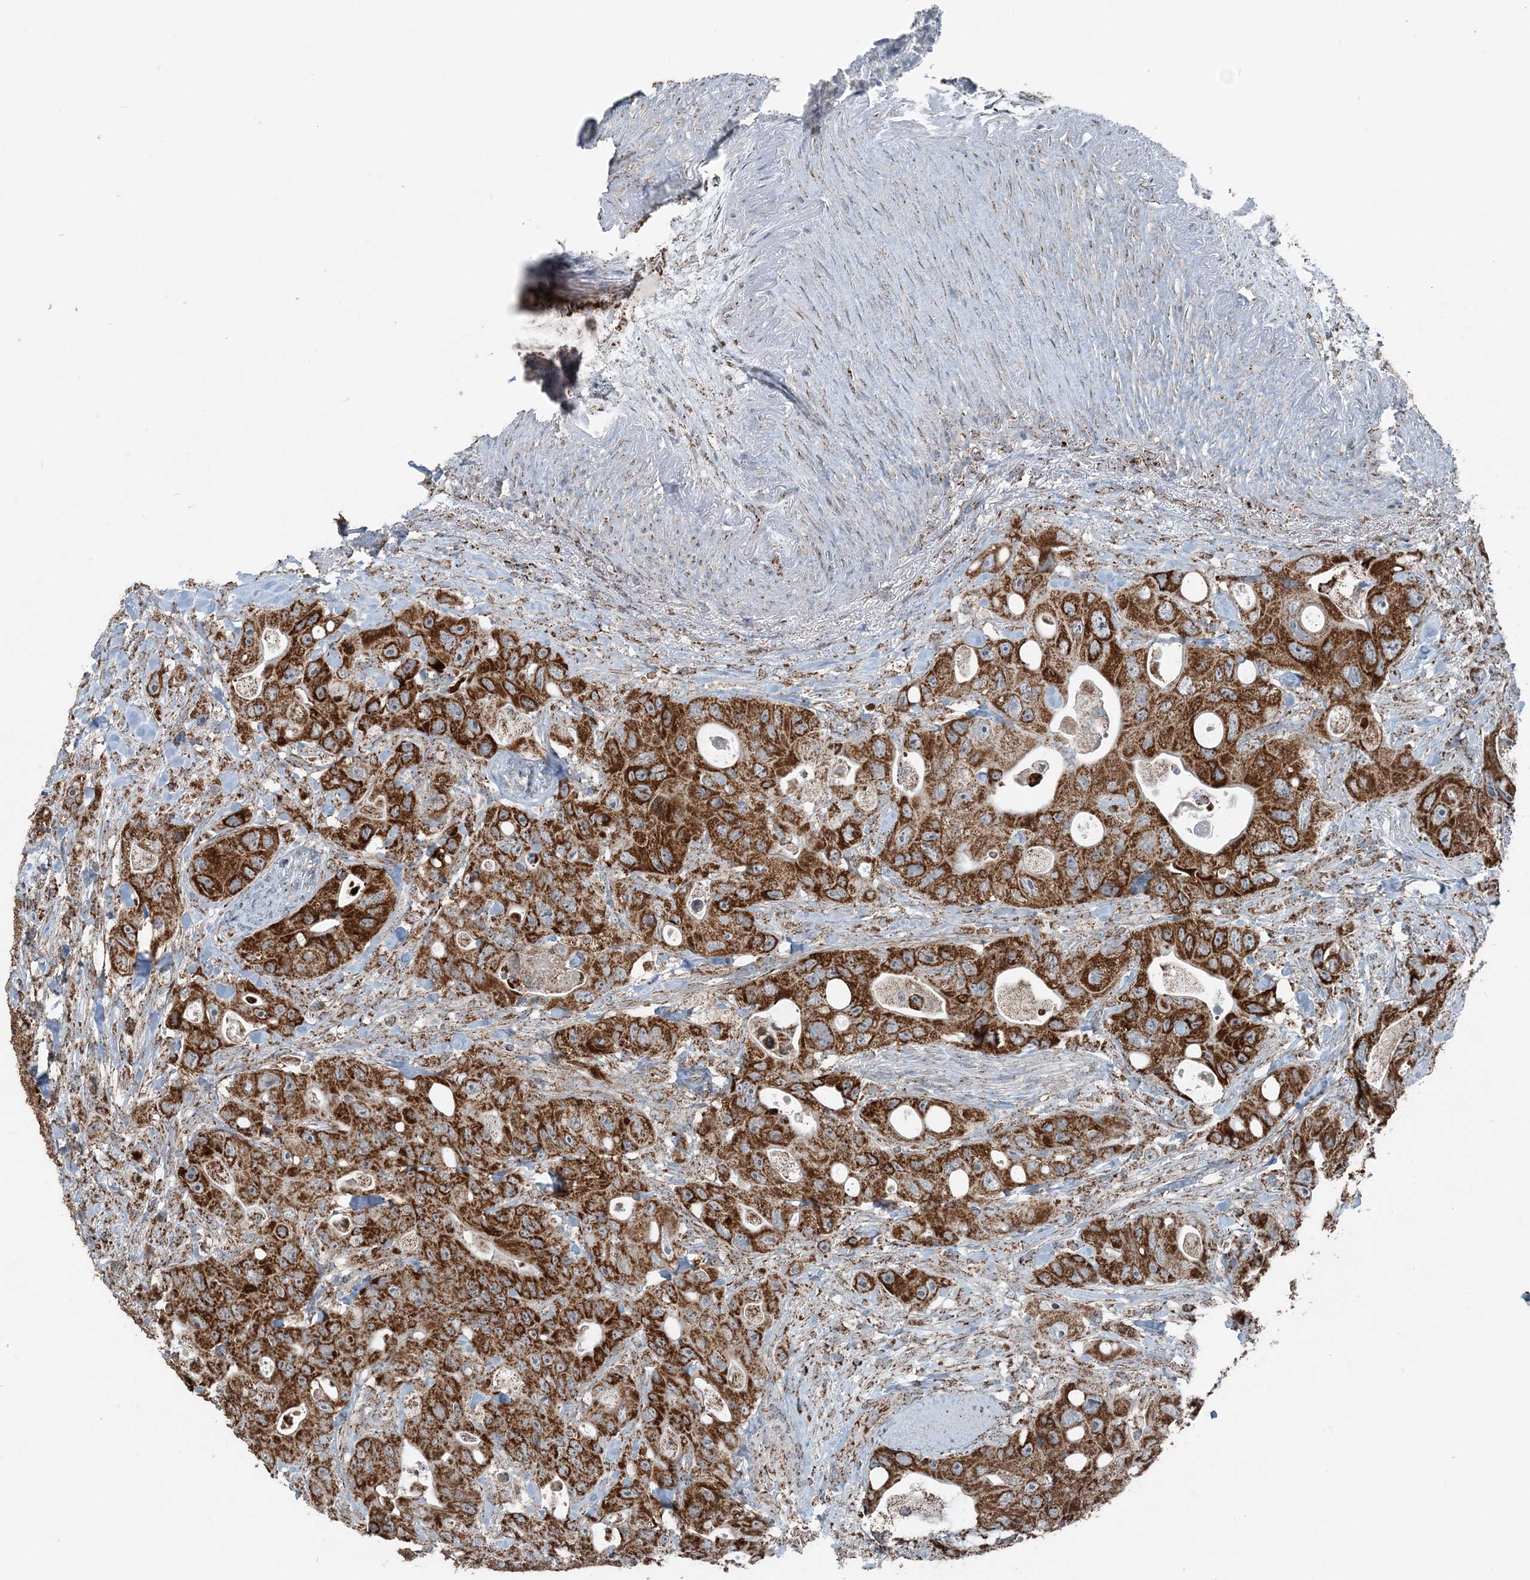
{"staining": {"intensity": "strong", "quantity": ">75%", "location": "cytoplasmic/membranous"}, "tissue": "colorectal cancer", "cell_type": "Tumor cells", "image_type": "cancer", "snomed": [{"axis": "morphology", "description": "Adenocarcinoma, NOS"}, {"axis": "topography", "description": "Colon"}], "caption": "Colorectal cancer (adenocarcinoma) stained for a protein (brown) shows strong cytoplasmic/membranous positive expression in about >75% of tumor cells.", "gene": "SUCLG1", "patient": {"sex": "female", "age": 46}}